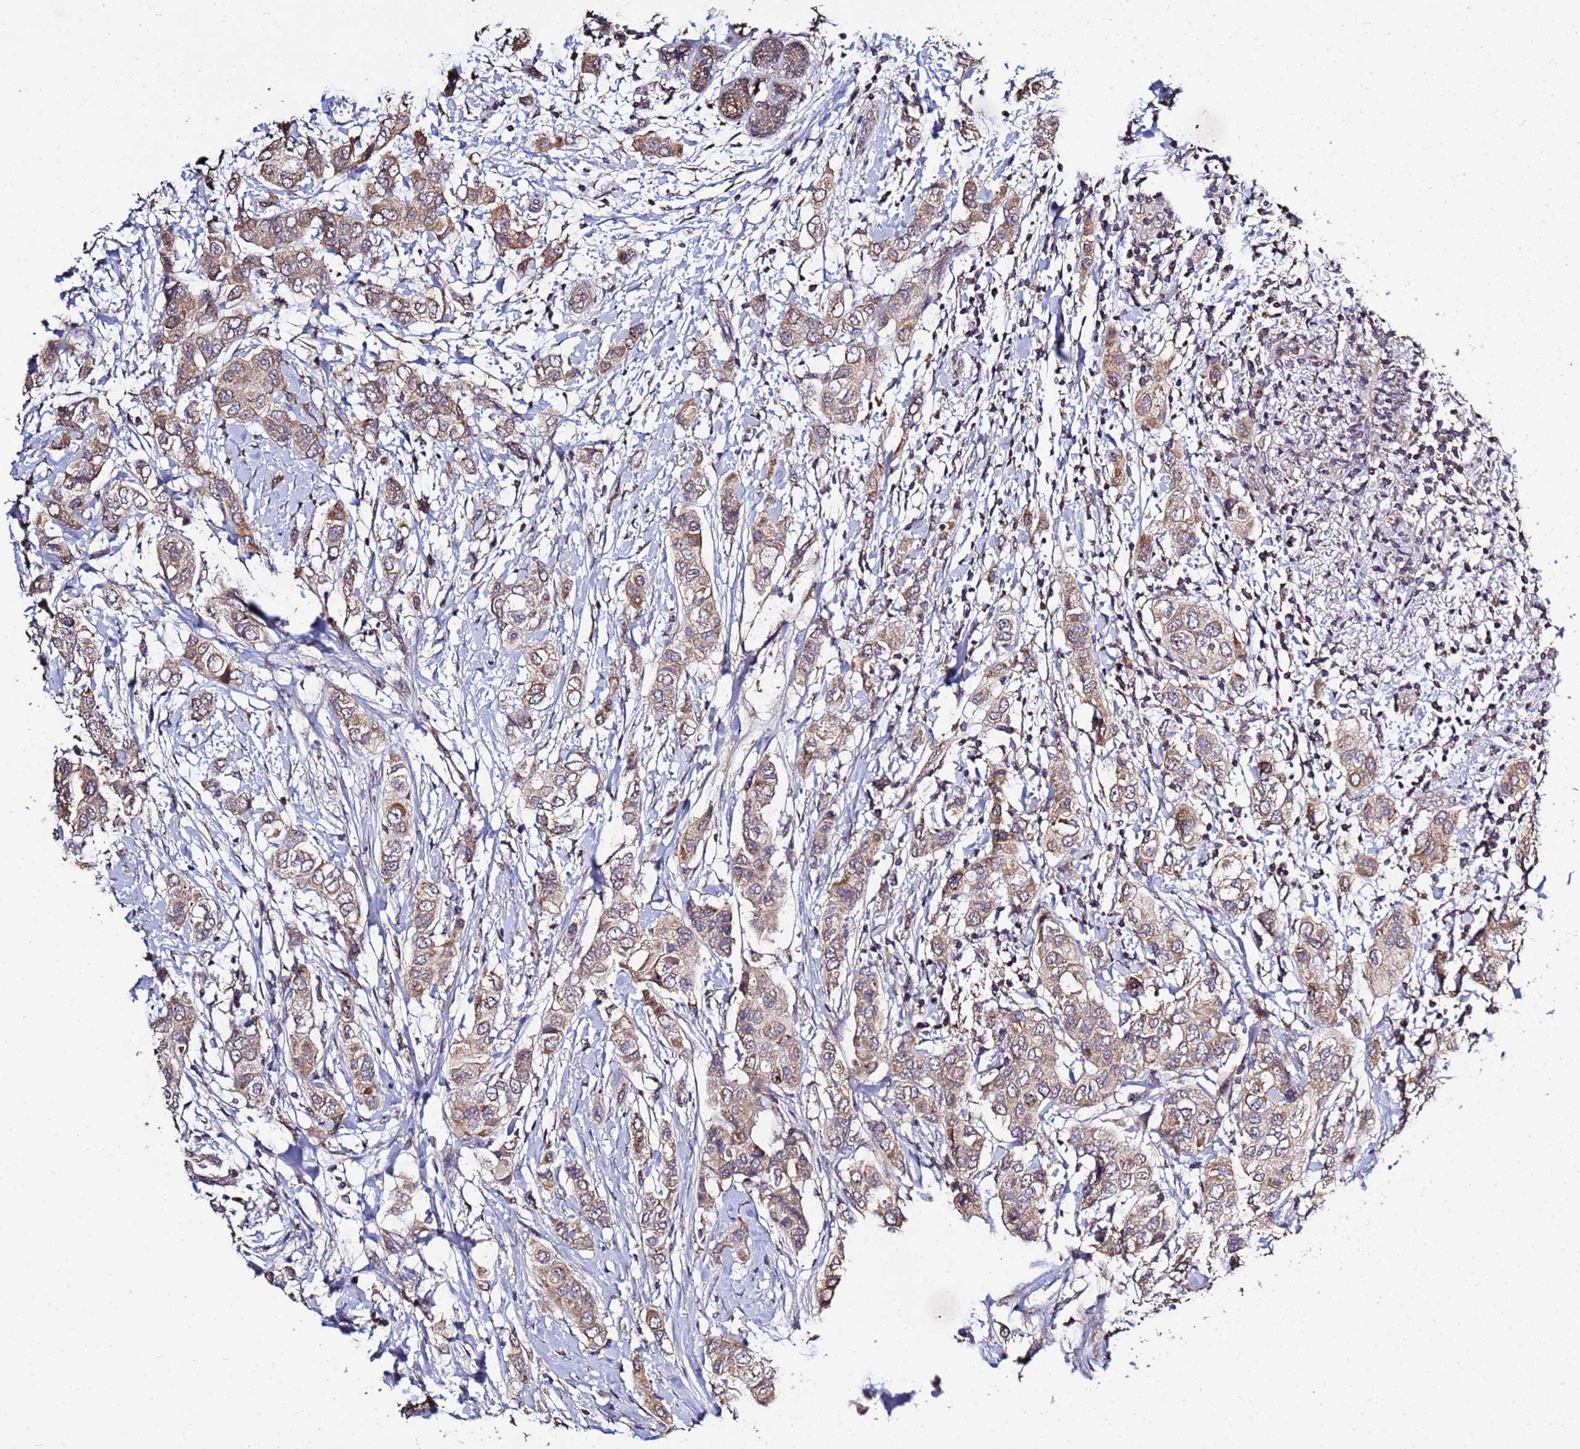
{"staining": {"intensity": "weak", "quantity": ">75%", "location": "cytoplasmic/membranous"}, "tissue": "breast cancer", "cell_type": "Tumor cells", "image_type": "cancer", "snomed": [{"axis": "morphology", "description": "Lobular carcinoma"}, {"axis": "topography", "description": "Breast"}], "caption": "This is a histology image of immunohistochemistry staining of breast cancer (lobular carcinoma), which shows weak staining in the cytoplasmic/membranous of tumor cells.", "gene": "P2RX7", "patient": {"sex": "female", "age": 51}}